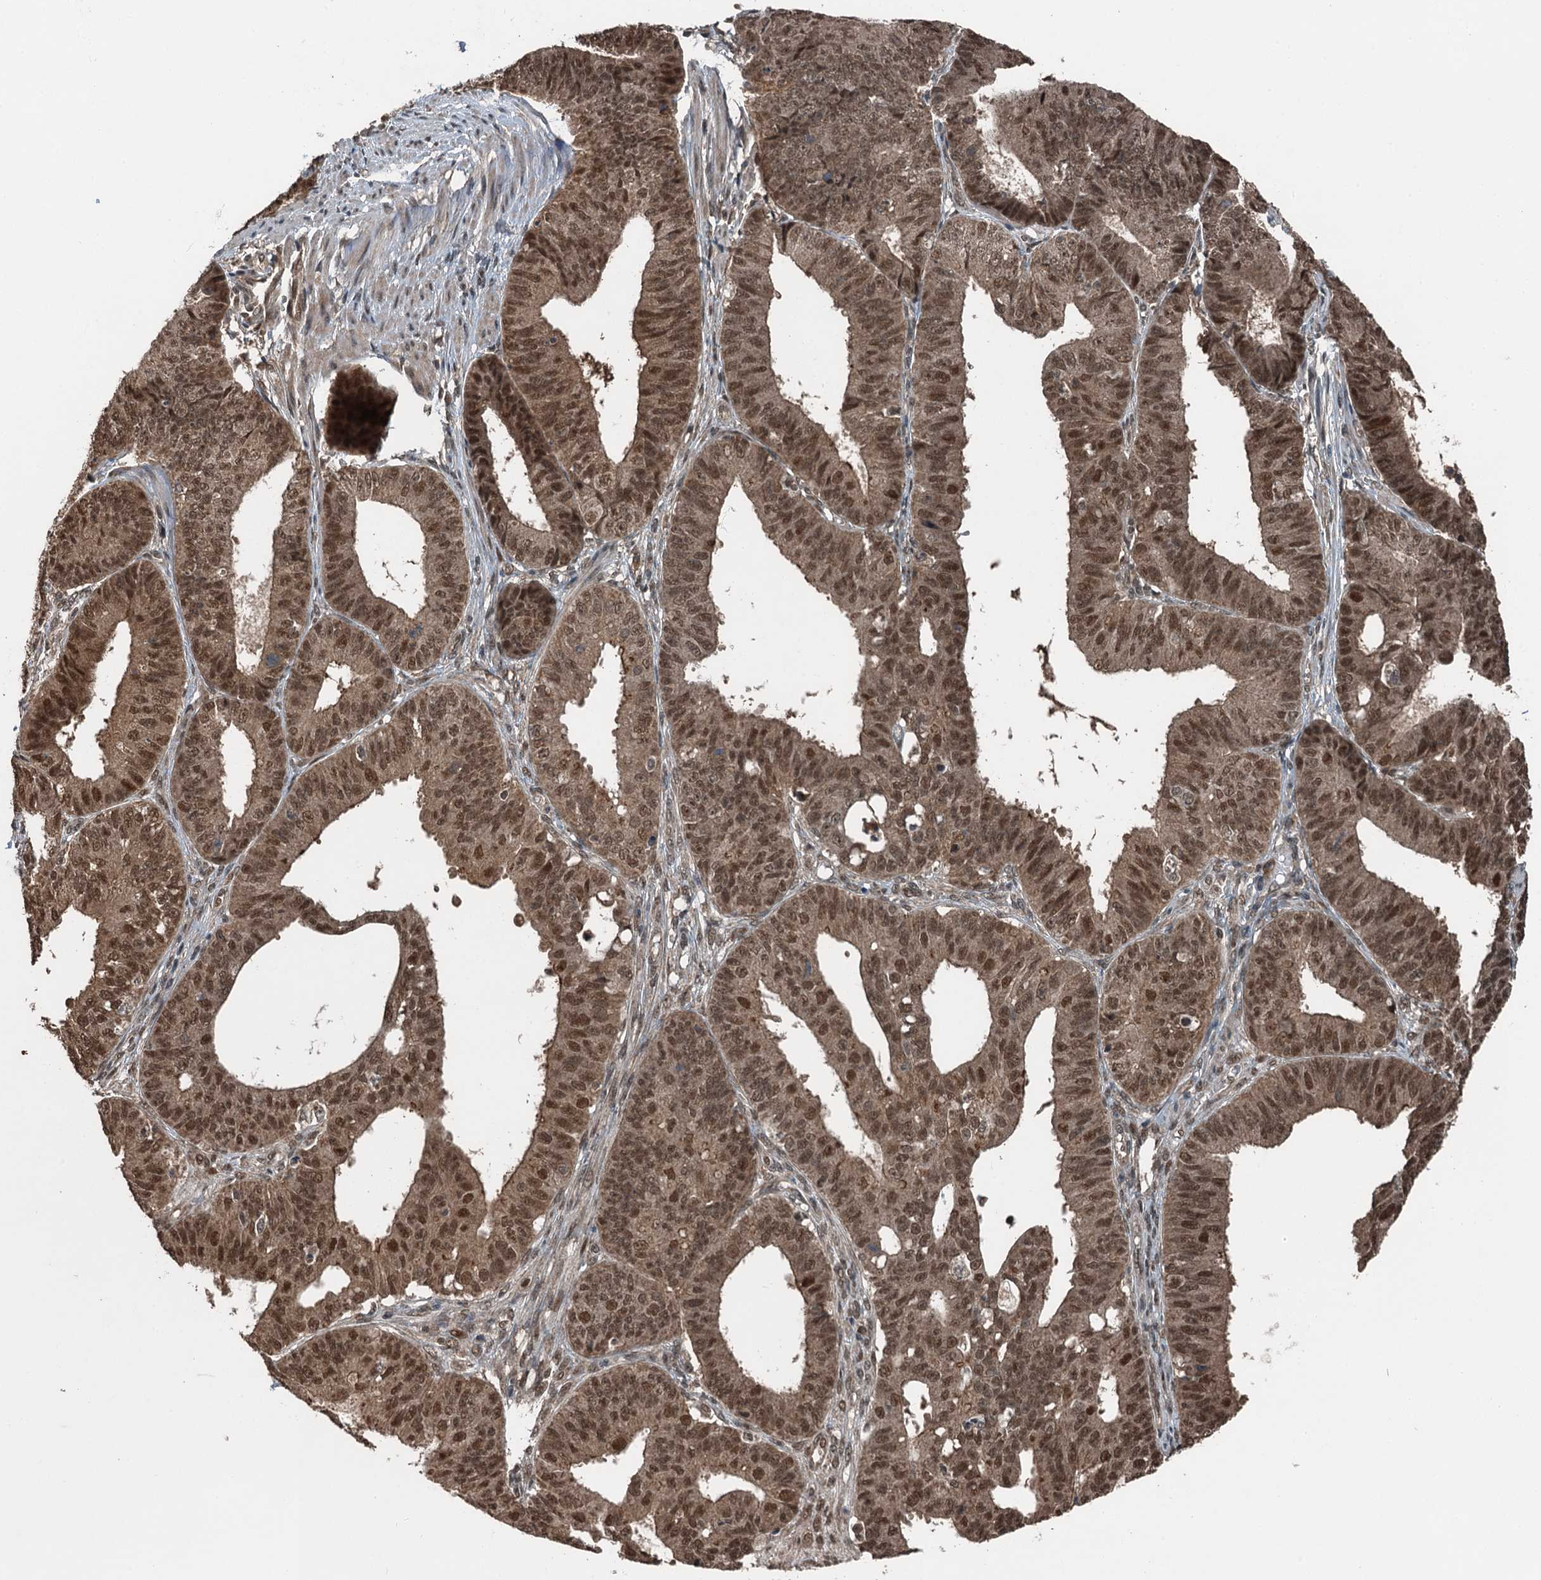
{"staining": {"intensity": "moderate", "quantity": ">75%", "location": "cytoplasmic/membranous,nuclear"}, "tissue": "ovarian cancer", "cell_type": "Tumor cells", "image_type": "cancer", "snomed": [{"axis": "morphology", "description": "Carcinoma, endometroid"}, {"axis": "topography", "description": "Appendix"}, {"axis": "topography", "description": "Ovary"}], "caption": "A high-resolution photomicrograph shows IHC staining of ovarian cancer, which shows moderate cytoplasmic/membranous and nuclear positivity in about >75% of tumor cells.", "gene": "UBXN6", "patient": {"sex": "female", "age": 42}}